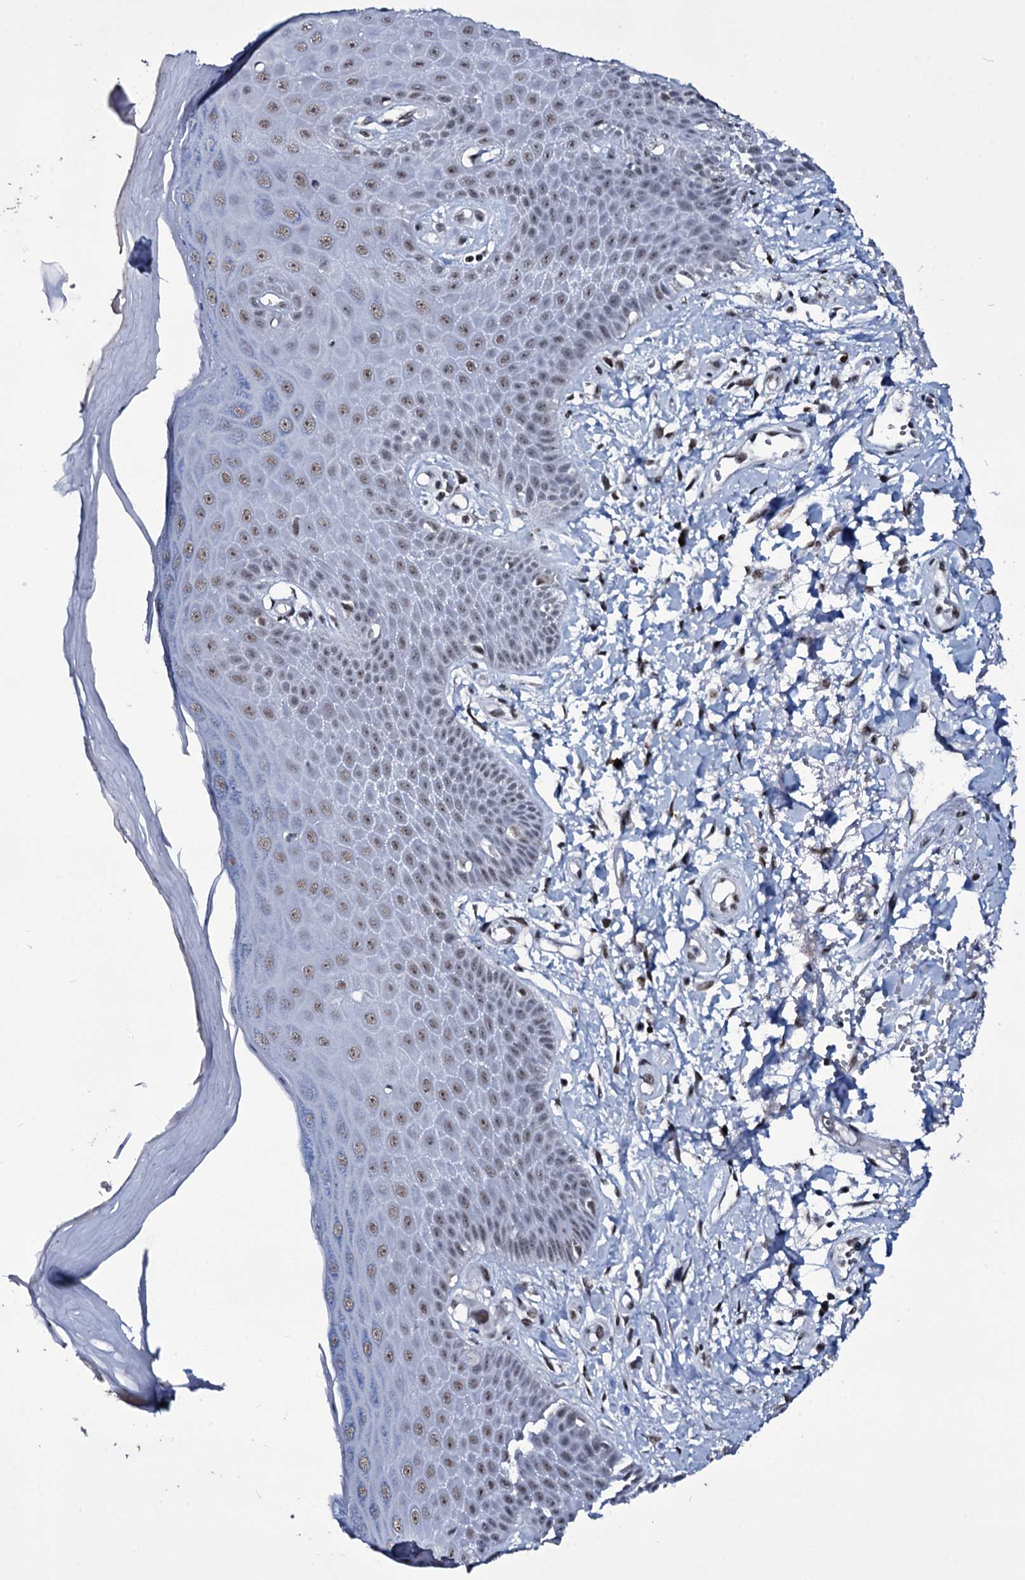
{"staining": {"intensity": "moderate", "quantity": ">75%", "location": "nuclear"}, "tissue": "skin", "cell_type": "Epidermal cells", "image_type": "normal", "snomed": [{"axis": "morphology", "description": "Normal tissue, NOS"}, {"axis": "topography", "description": "Anal"}], "caption": "Moderate nuclear positivity is appreciated in about >75% of epidermal cells in normal skin. The staining was performed using DAB (3,3'-diaminobenzidine), with brown indicating positive protein expression. Nuclei are stained blue with hematoxylin.", "gene": "ZMIZ2", "patient": {"sex": "male", "age": 78}}